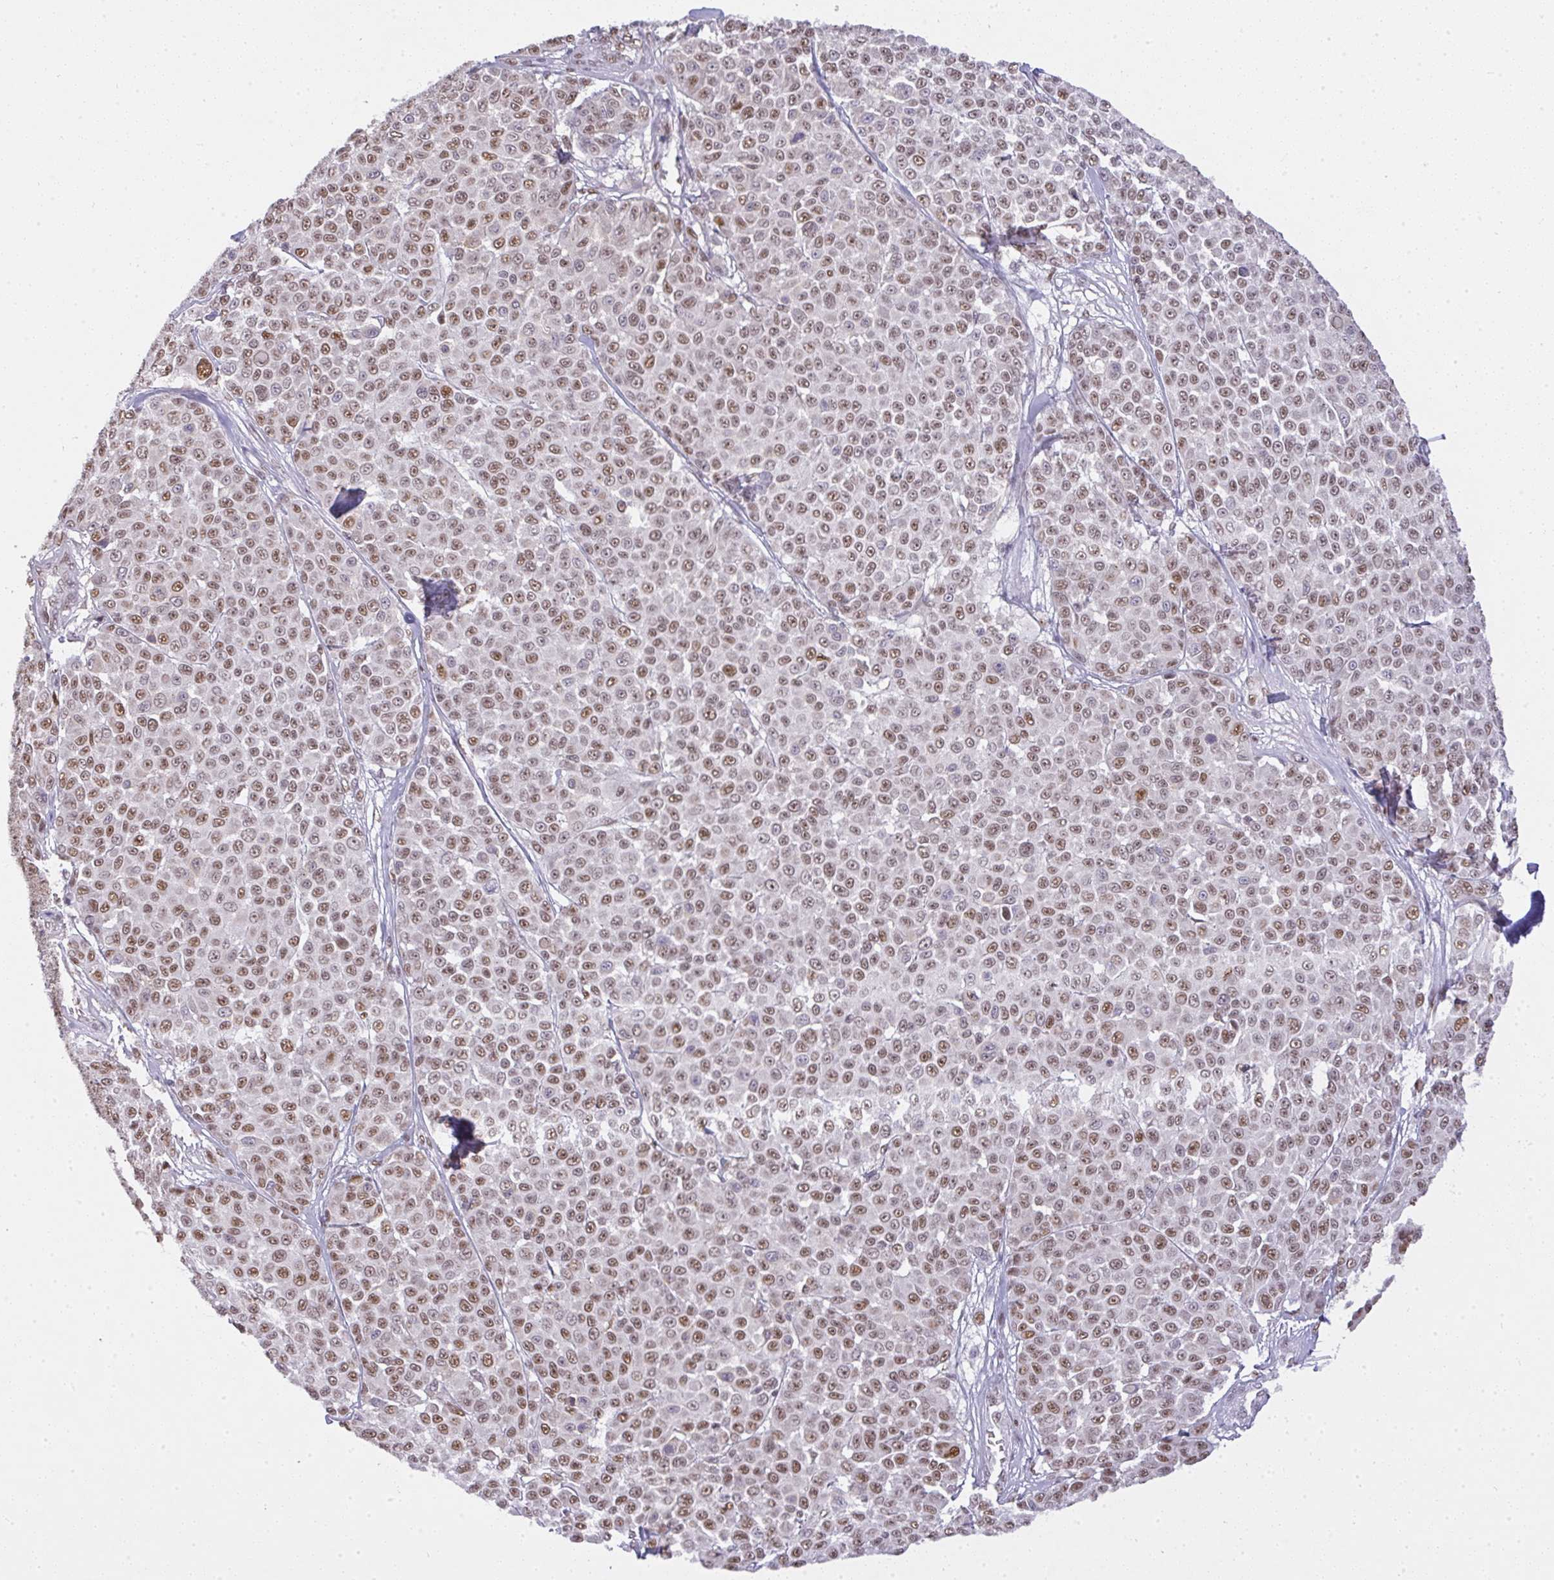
{"staining": {"intensity": "moderate", "quantity": ">75%", "location": "nuclear"}, "tissue": "melanoma", "cell_type": "Tumor cells", "image_type": "cancer", "snomed": [{"axis": "morphology", "description": "Malignant melanoma, NOS"}, {"axis": "topography", "description": "Skin"}], "caption": "Human malignant melanoma stained with a protein marker demonstrates moderate staining in tumor cells.", "gene": "BBX", "patient": {"sex": "male", "age": 46}}